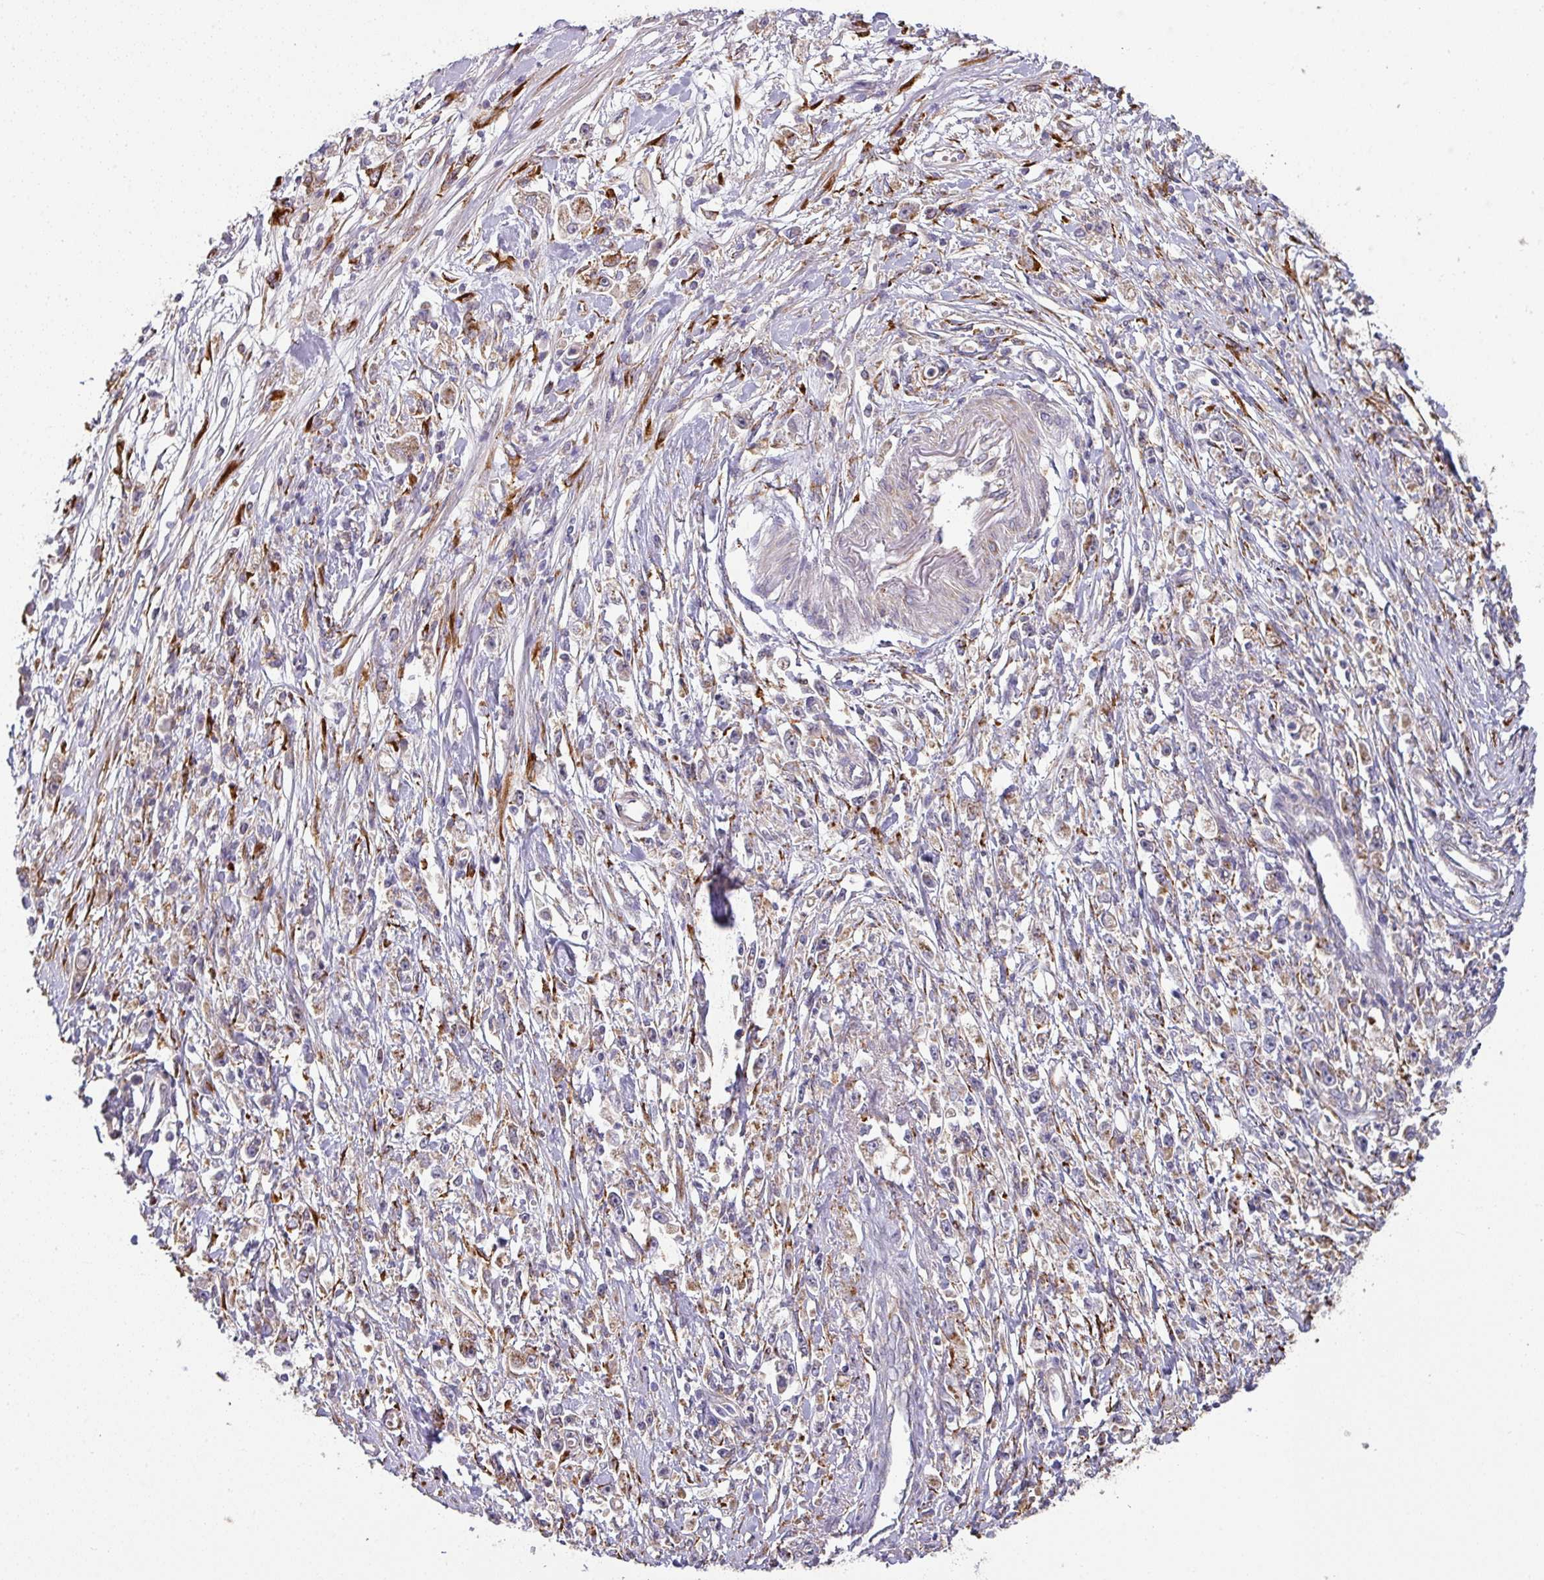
{"staining": {"intensity": "moderate", "quantity": "25%-75%", "location": "cytoplasmic/membranous"}, "tissue": "stomach cancer", "cell_type": "Tumor cells", "image_type": "cancer", "snomed": [{"axis": "morphology", "description": "Adenocarcinoma, NOS"}, {"axis": "topography", "description": "Stomach"}], "caption": "Tumor cells exhibit medium levels of moderate cytoplasmic/membranous expression in about 25%-75% of cells in human adenocarcinoma (stomach).", "gene": "ZNF268", "patient": {"sex": "female", "age": 59}}